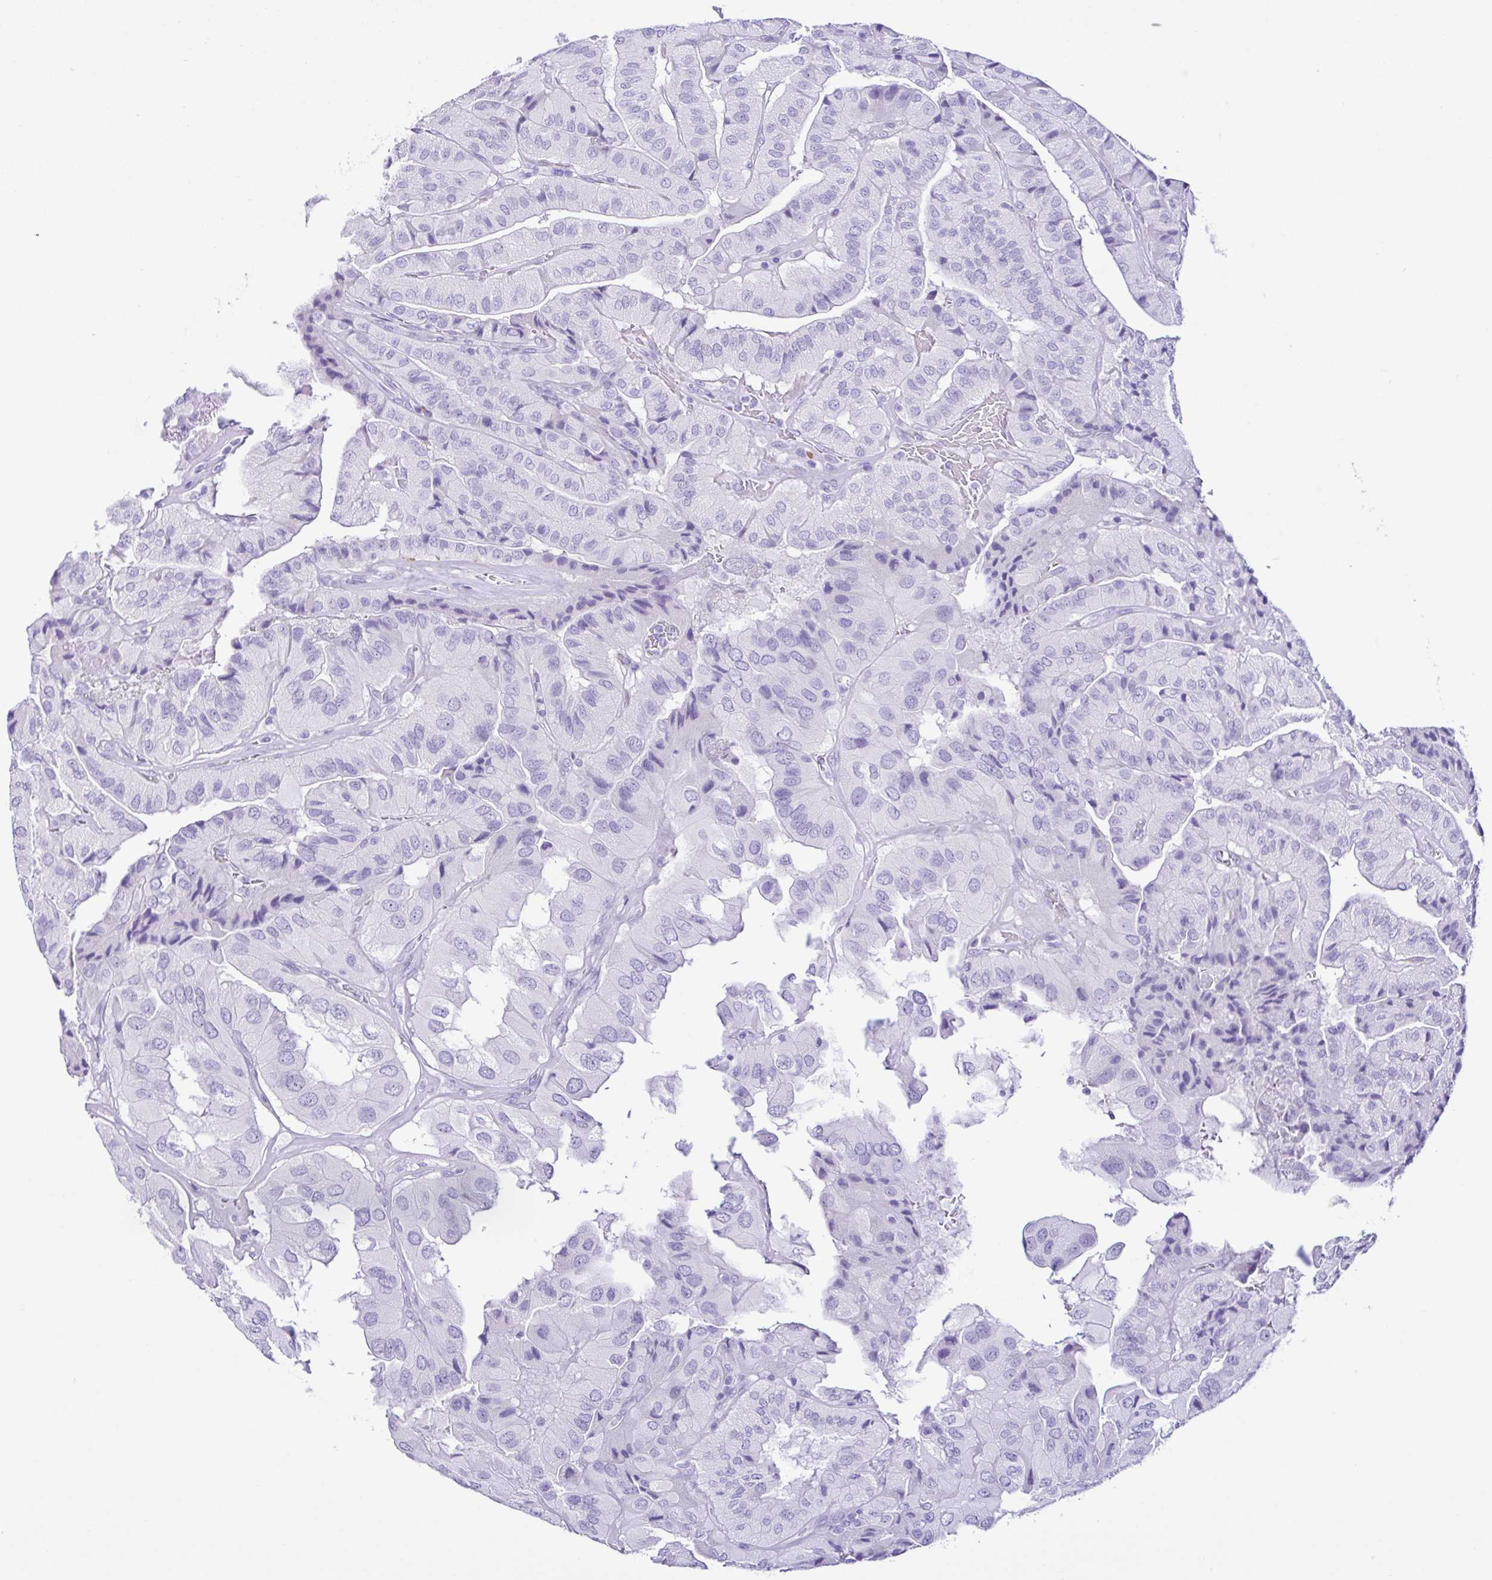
{"staining": {"intensity": "negative", "quantity": "none", "location": "none"}, "tissue": "thyroid cancer", "cell_type": "Tumor cells", "image_type": "cancer", "snomed": [{"axis": "morphology", "description": "Normal tissue, NOS"}, {"axis": "morphology", "description": "Papillary adenocarcinoma, NOS"}, {"axis": "topography", "description": "Thyroid gland"}], "caption": "An image of human papillary adenocarcinoma (thyroid) is negative for staining in tumor cells. (Brightfield microscopy of DAB (3,3'-diaminobenzidine) IHC at high magnification).", "gene": "PIGF", "patient": {"sex": "female", "age": 59}}